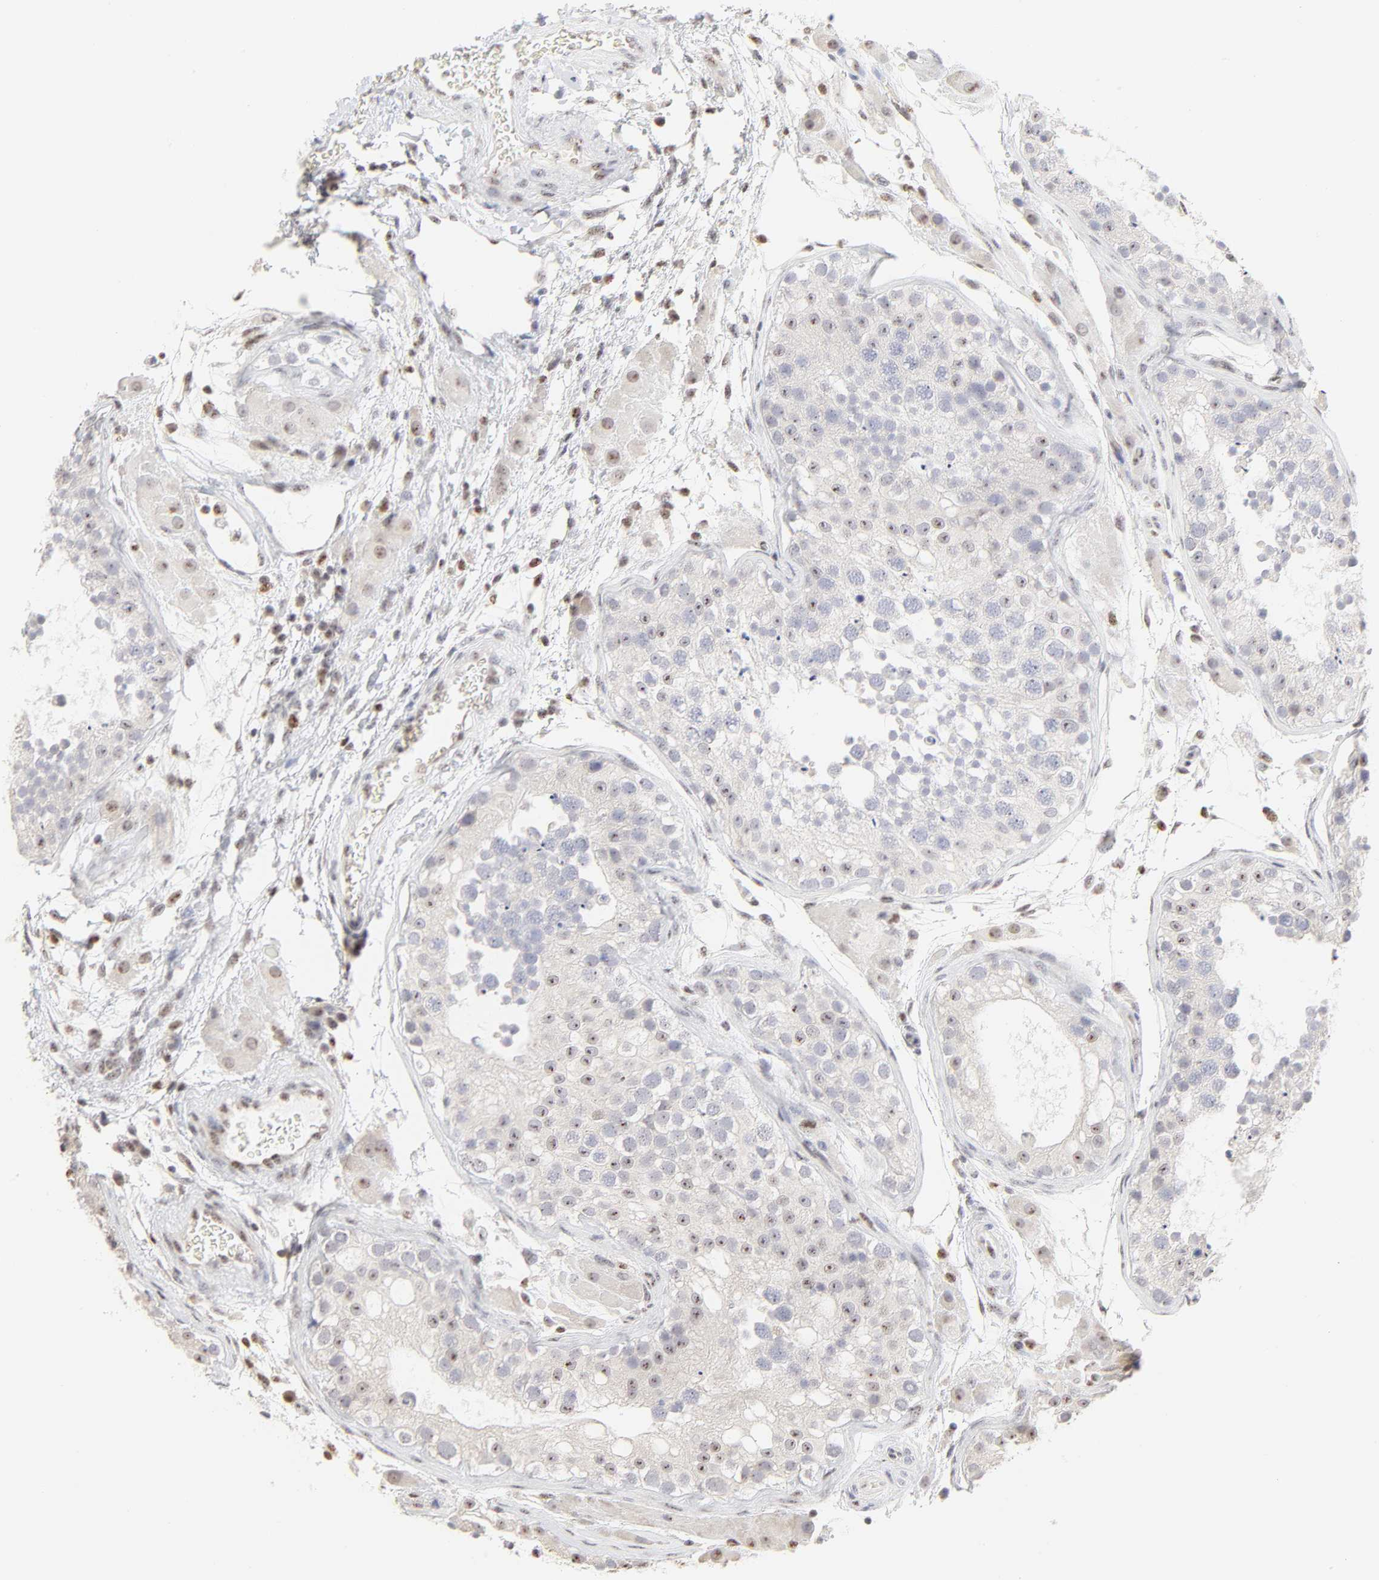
{"staining": {"intensity": "weak", "quantity": "25%-75%", "location": "nuclear"}, "tissue": "testis", "cell_type": "Cells in seminiferous ducts", "image_type": "normal", "snomed": [{"axis": "morphology", "description": "Normal tissue, NOS"}, {"axis": "topography", "description": "Testis"}], "caption": "Immunohistochemical staining of benign human testis displays 25%-75% levels of weak nuclear protein positivity in about 25%-75% of cells in seminiferous ducts.", "gene": "NFIL3", "patient": {"sex": "male", "age": 26}}